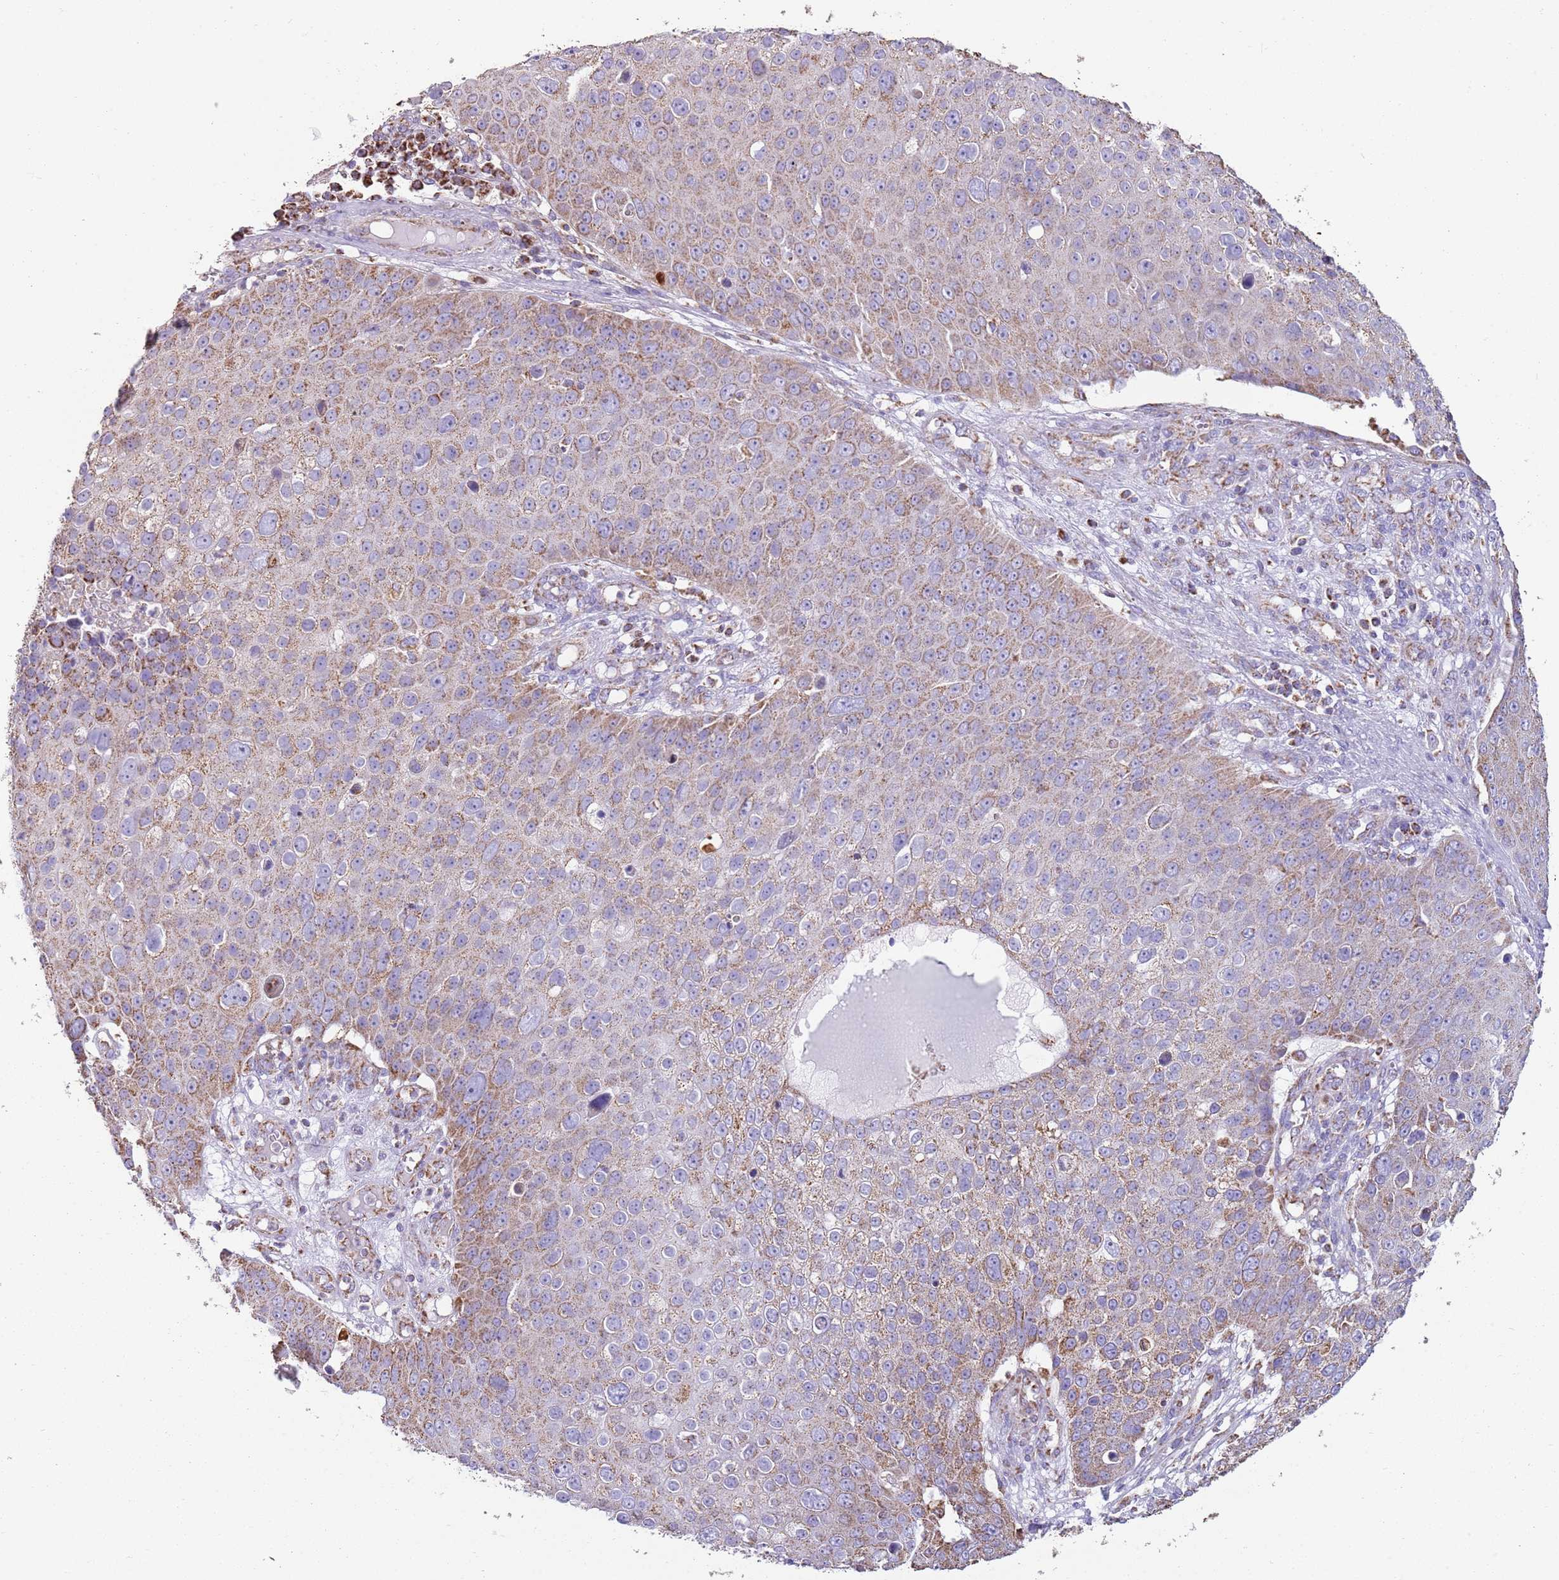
{"staining": {"intensity": "moderate", "quantity": "25%-75%", "location": "cytoplasmic/membranous"}, "tissue": "skin cancer", "cell_type": "Tumor cells", "image_type": "cancer", "snomed": [{"axis": "morphology", "description": "Squamous cell carcinoma, NOS"}, {"axis": "topography", "description": "Skin"}], "caption": "An immunohistochemistry (IHC) histopathology image of neoplastic tissue is shown. Protein staining in brown labels moderate cytoplasmic/membranous positivity in skin cancer (squamous cell carcinoma) within tumor cells.", "gene": "TTLL1", "patient": {"sex": "male", "age": 71}}